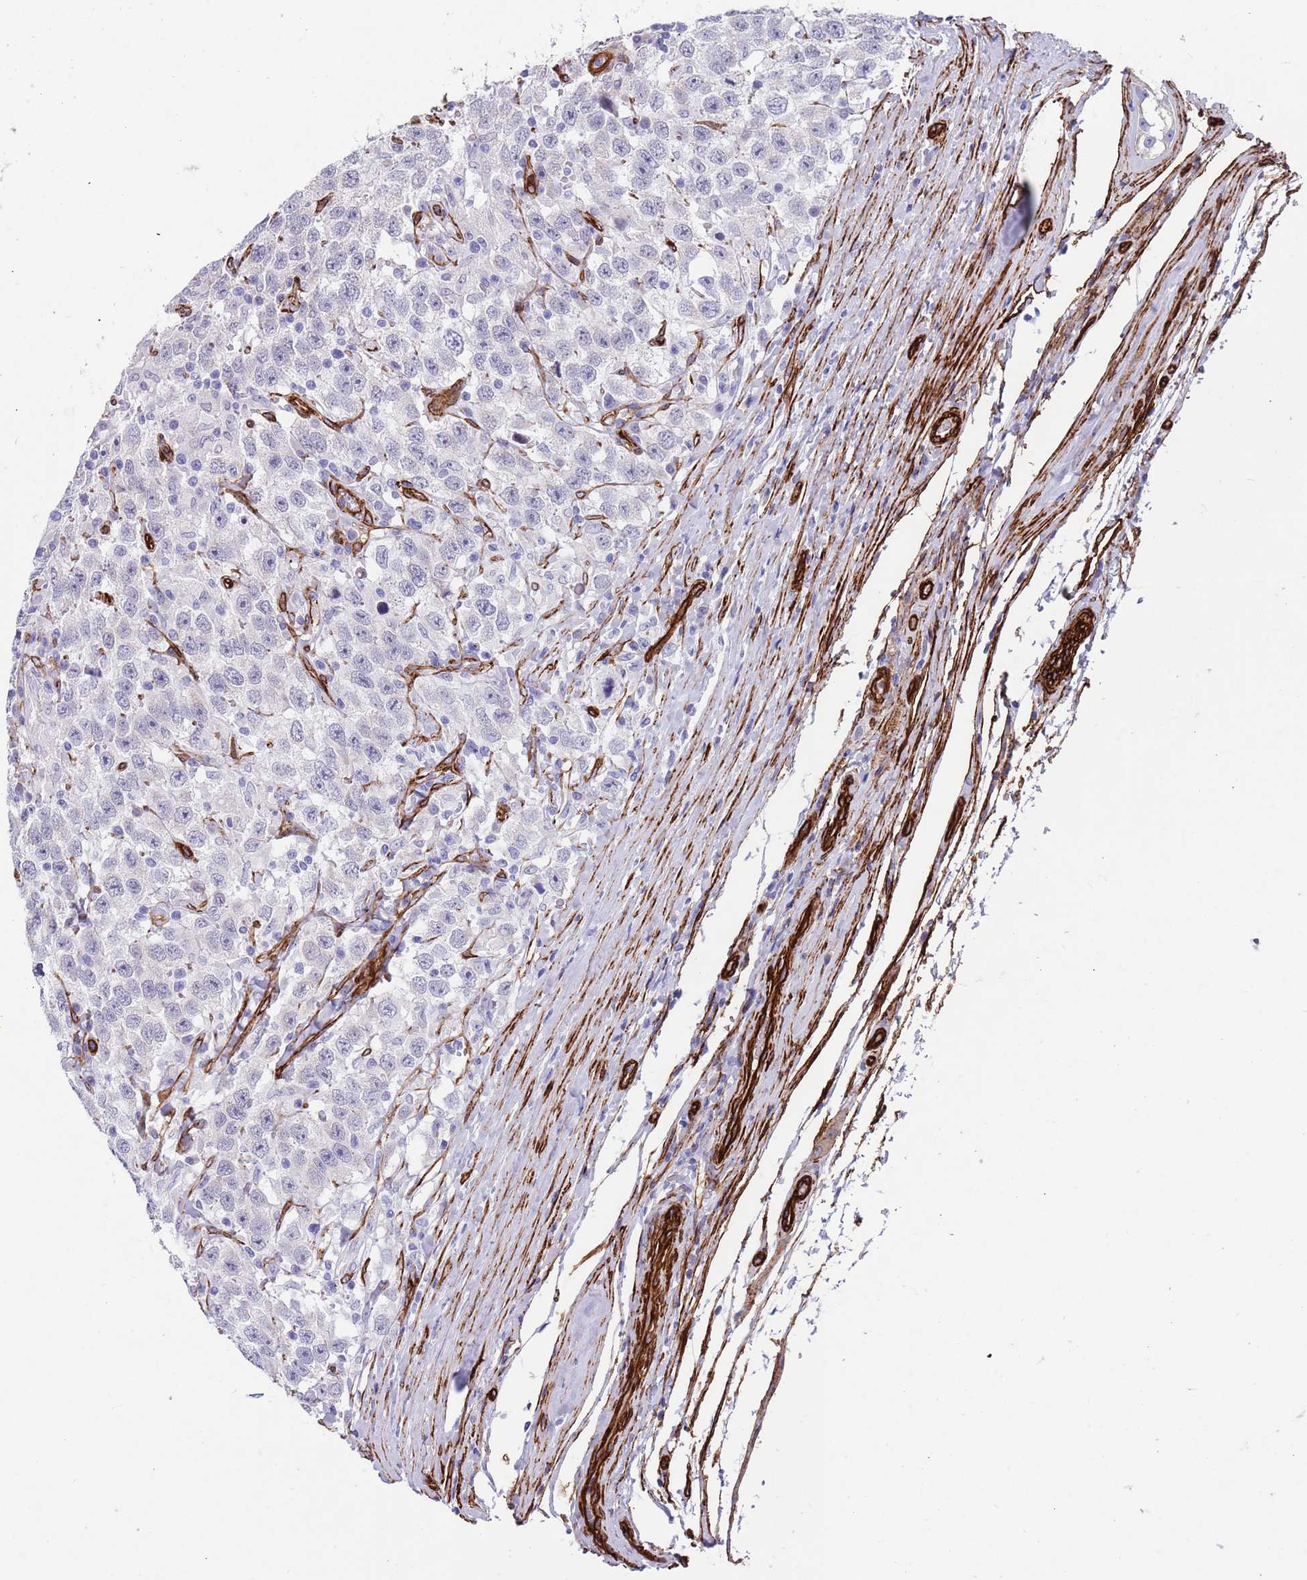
{"staining": {"intensity": "negative", "quantity": "none", "location": "none"}, "tissue": "testis cancer", "cell_type": "Tumor cells", "image_type": "cancer", "snomed": [{"axis": "morphology", "description": "Seminoma, NOS"}, {"axis": "topography", "description": "Testis"}], "caption": "Immunohistochemistry (IHC) image of testis cancer (seminoma) stained for a protein (brown), which reveals no expression in tumor cells.", "gene": "CAV2", "patient": {"sex": "male", "age": 41}}